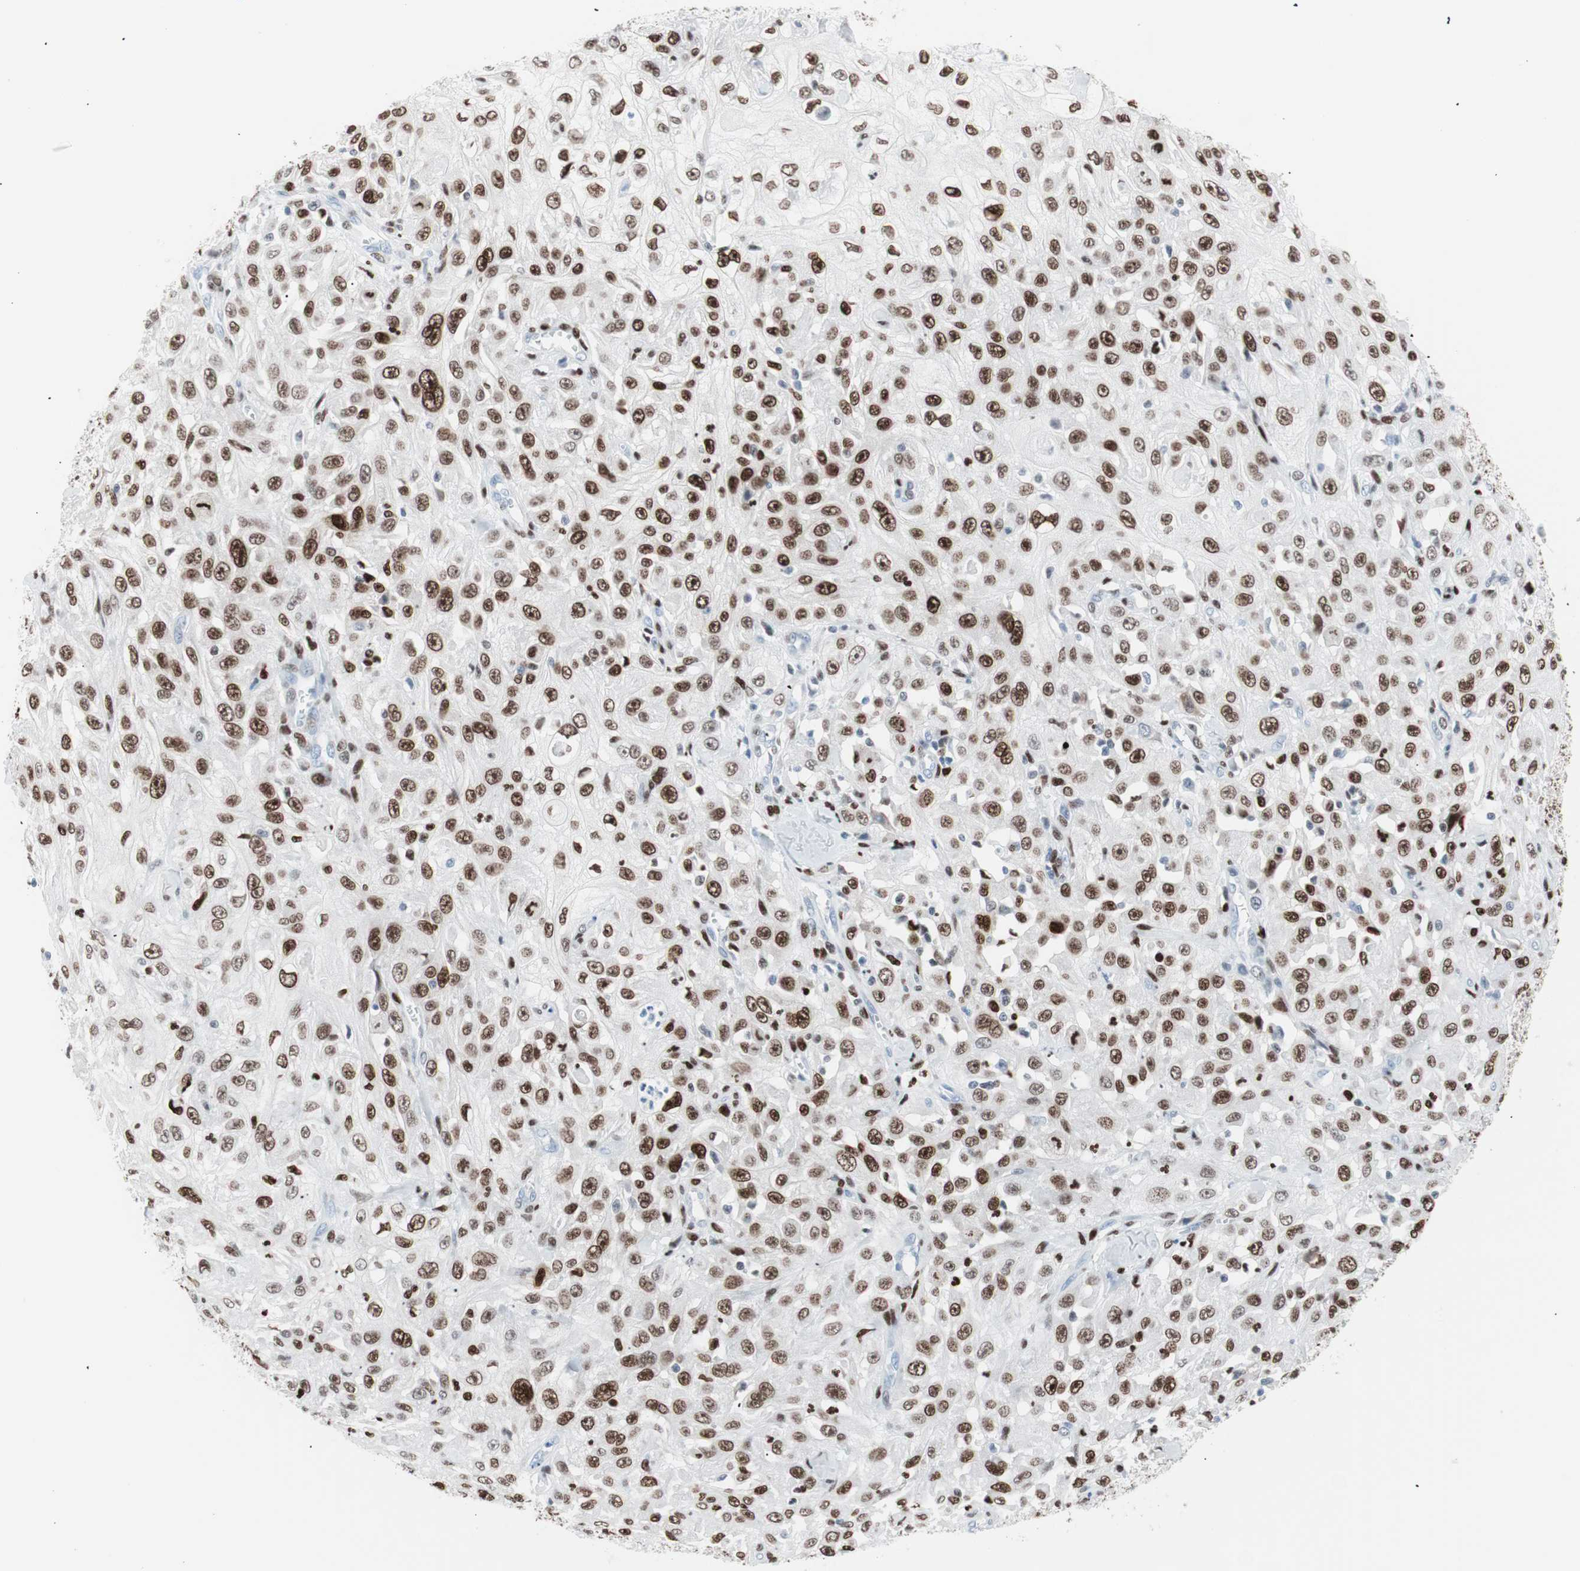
{"staining": {"intensity": "moderate", "quantity": ">75%", "location": "nuclear"}, "tissue": "skin cancer", "cell_type": "Tumor cells", "image_type": "cancer", "snomed": [{"axis": "morphology", "description": "Squamous cell carcinoma, NOS"}, {"axis": "morphology", "description": "Squamous cell carcinoma, metastatic, NOS"}, {"axis": "topography", "description": "Skin"}, {"axis": "topography", "description": "Lymph node"}], "caption": "Tumor cells demonstrate moderate nuclear positivity in approximately >75% of cells in skin cancer.", "gene": "CEBPB", "patient": {"sex": "male", "age": 75}}